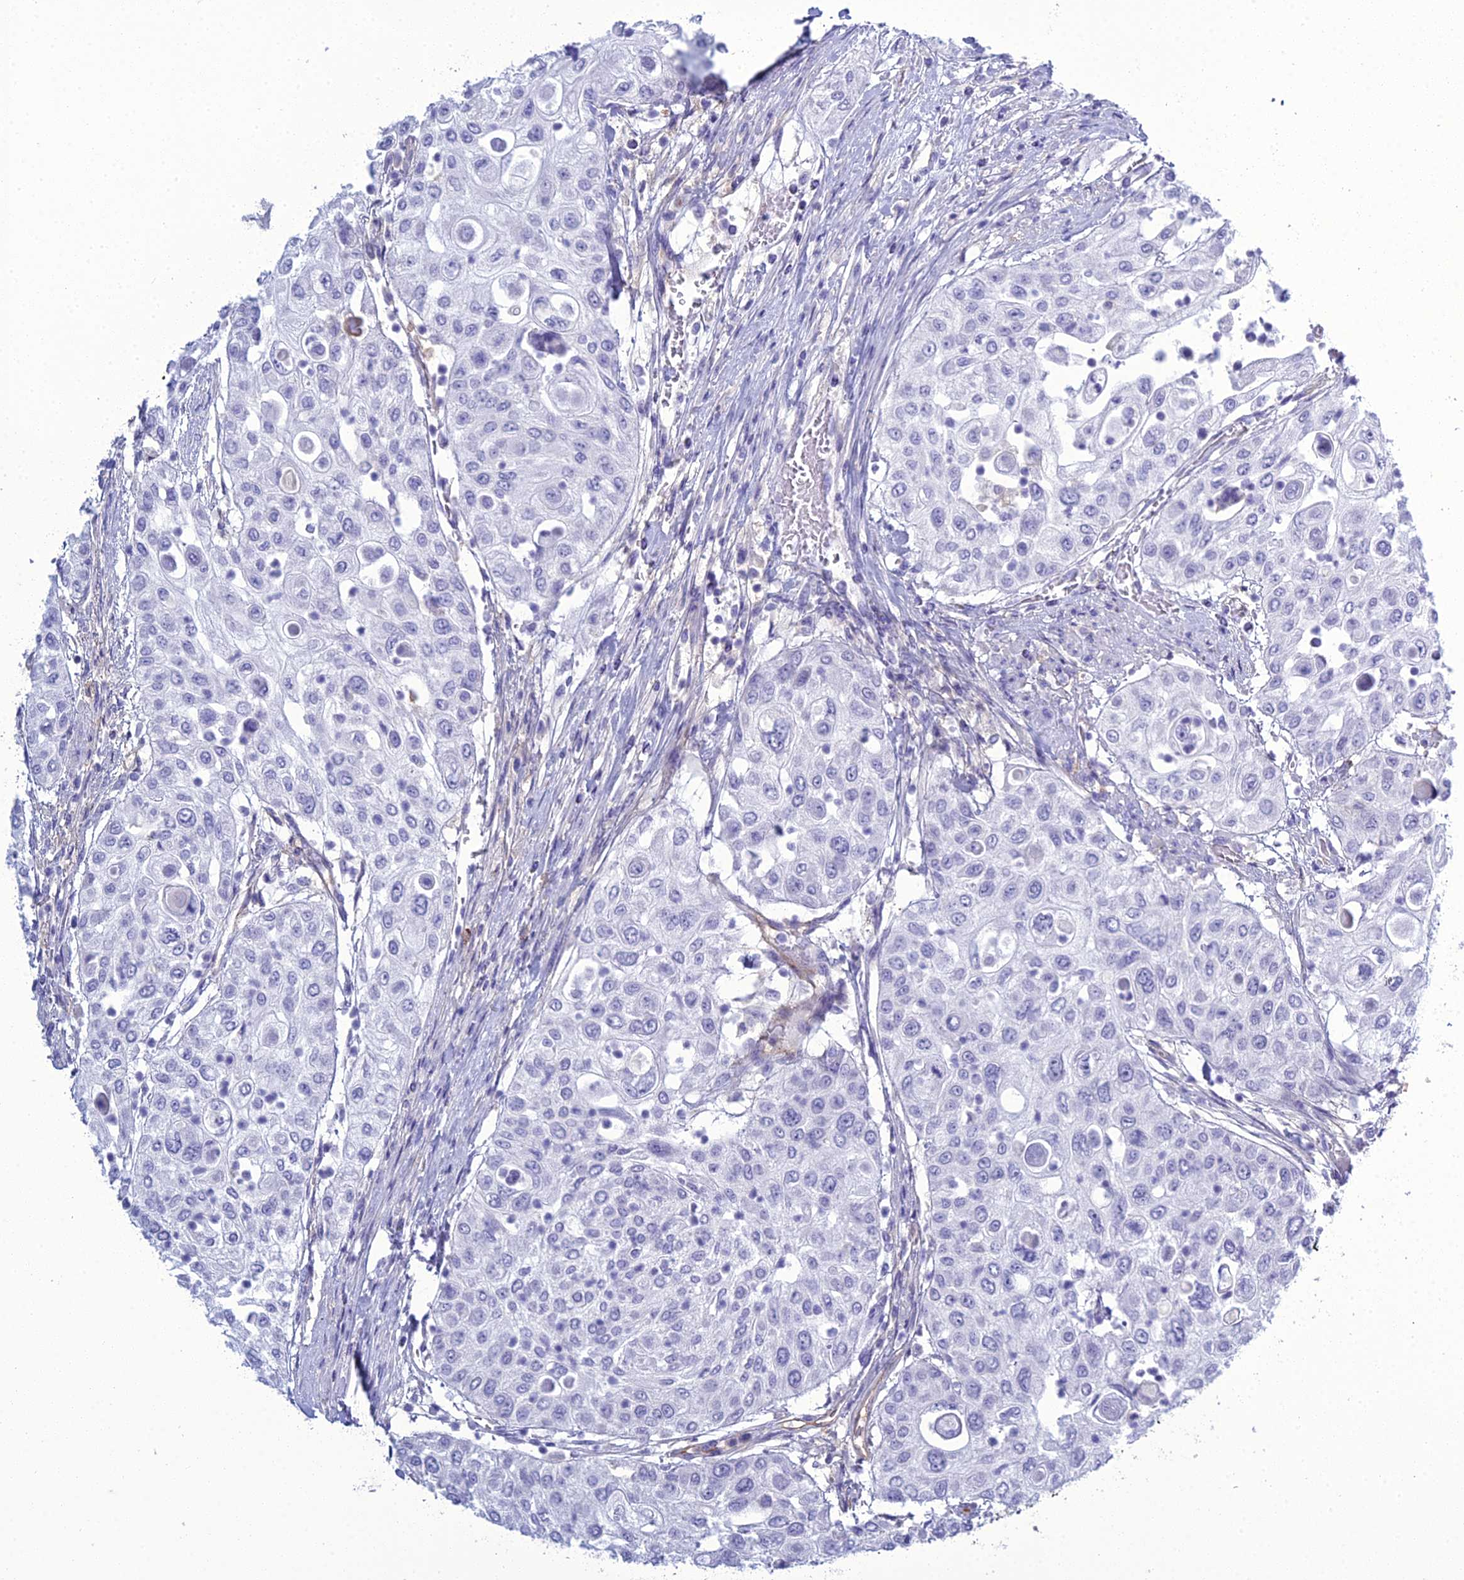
{"staining": {"intensity": "negative", "quantity": "none", "location": "none"}, "tissue": "urothelial cancer", "cell_type": "Tumor cells", "image_type": "cancer", "snomed": [{"axis": "morphology", "description": "Urothelial carcinoma, High grade"}, {"axis": "topography", "description": "Urinary bladder"}], "caption": "A high-resolution image shows immunohistochemistry staining of urothelial cancer, which shows no significant staining in tumor cells.", "gene": "ACE", "patient": {"sex": "female", "age": 79}}